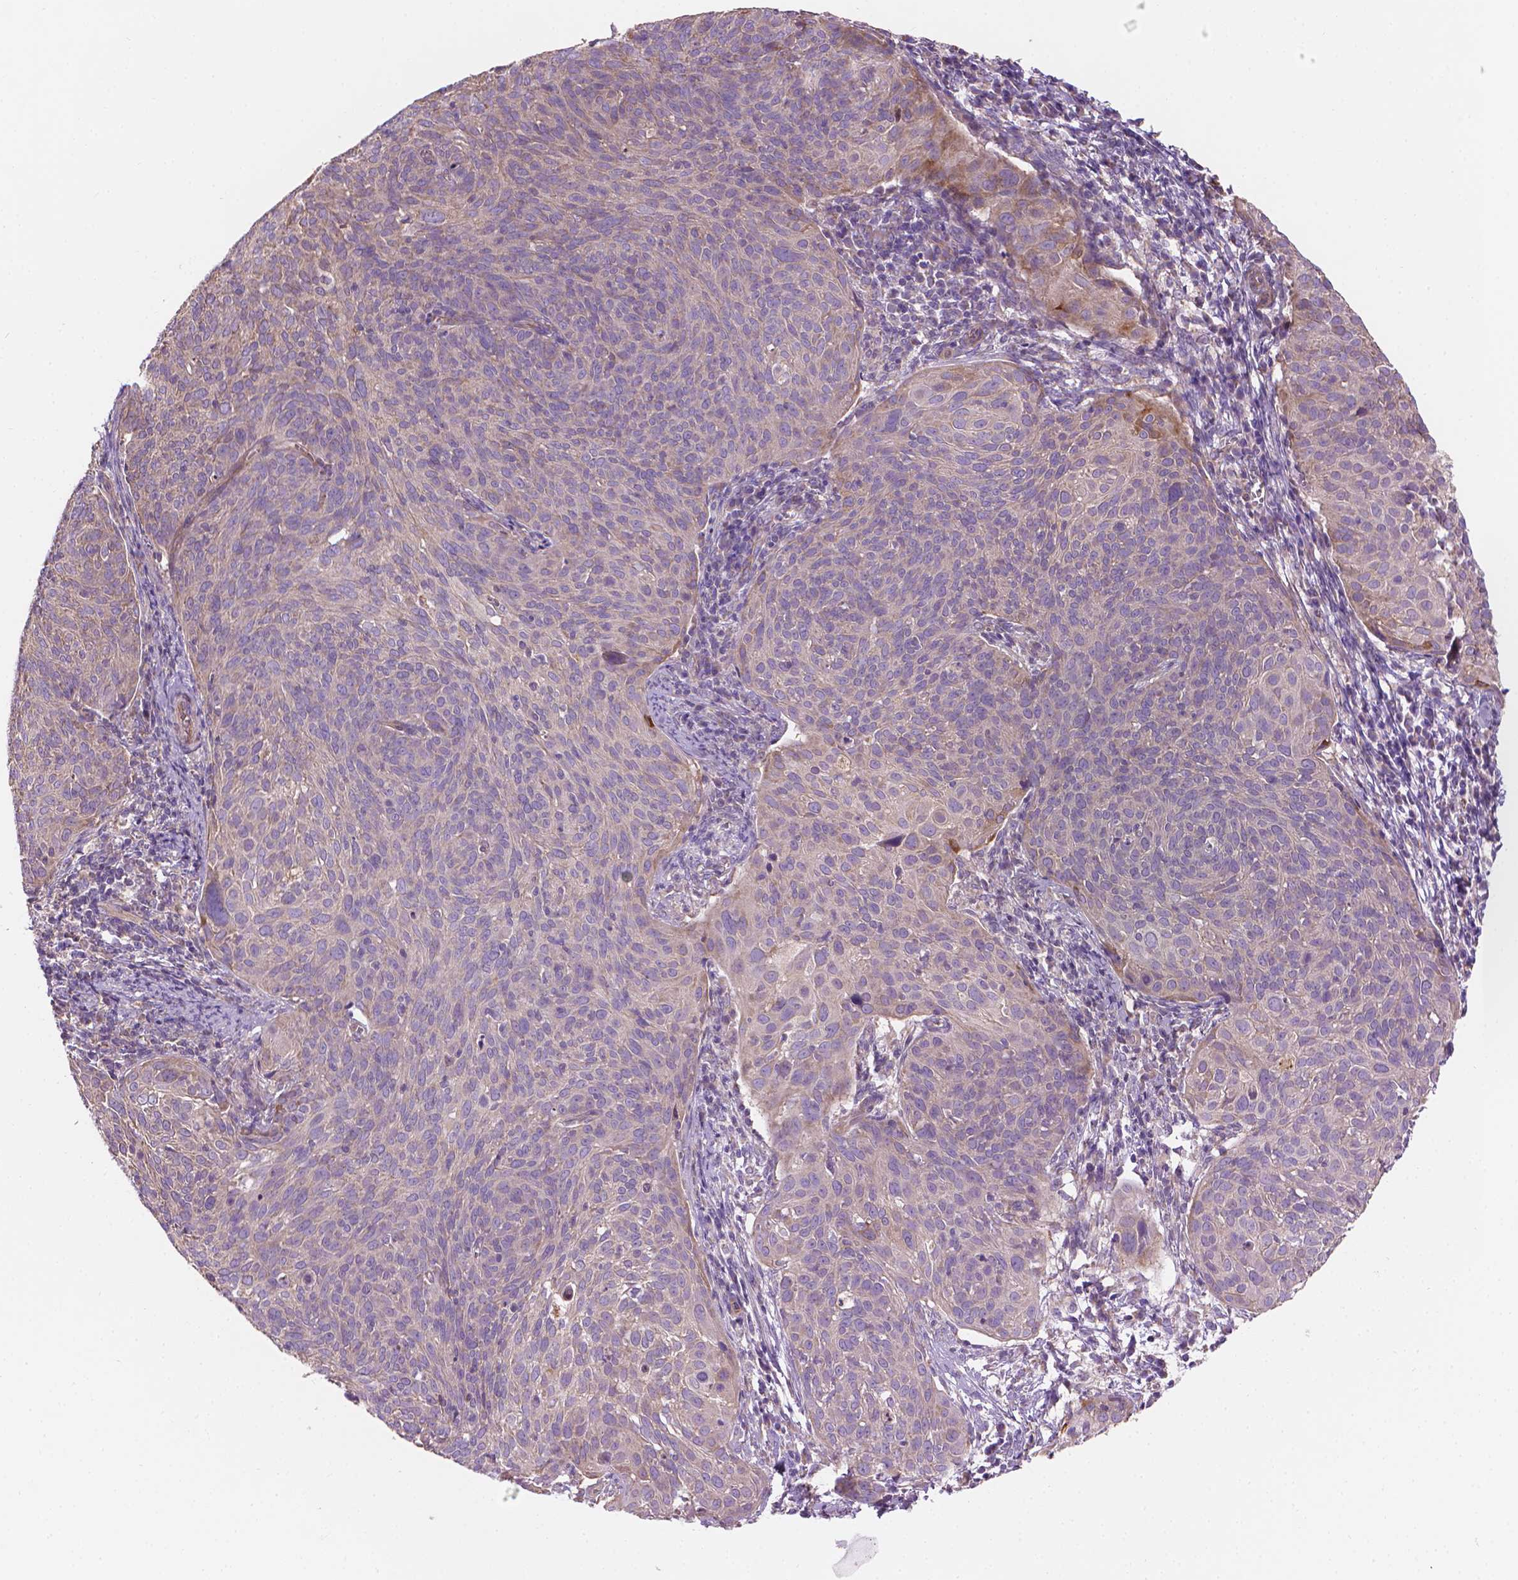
{"staining": {"intensity": "moderate", "quantity": "<25%", "location": "cytoplasmic/membranous"}, "tissue": "cervical cancer", "cell_type": "Tumor cells", "image_type": "cancer", "snomed": [{"axis": "morphology", "description": "Squamous cell carcinoma, NOS"}, {"axis": "topography", "description": "Cervix"}], "caption": "Immunohistochemical staining of human cervical squamous cell carcinoma shows low levels of moderate cytoplasmic/membranous staining in approximately <25% of tumor cells.", "gene": "TTC29", "patient": {"sex": "female", "age": 39}}